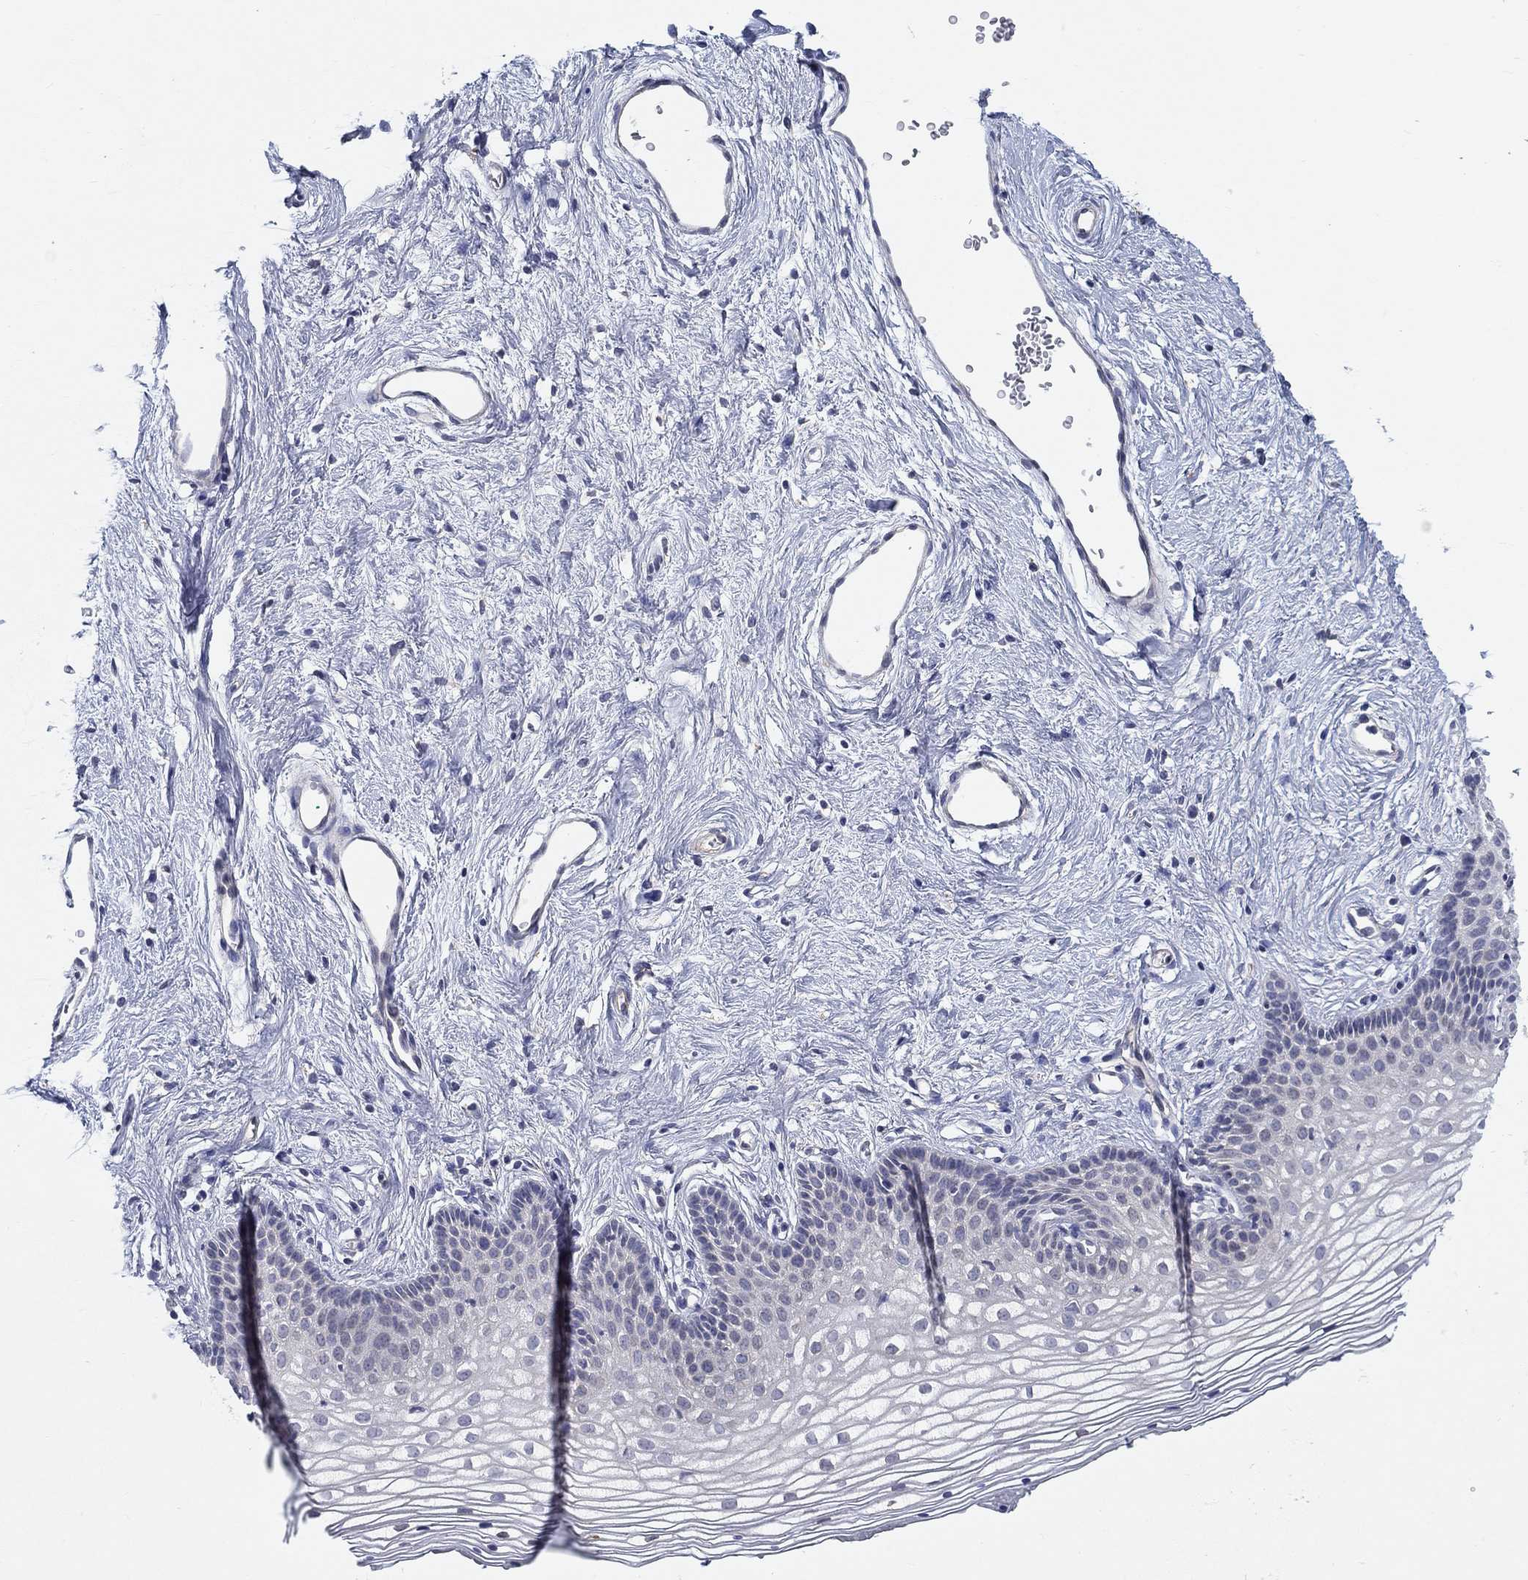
{"staining": {"intensity": "negative", "quantity": "none", "location": "none"}, "tissue": "vagina", "cell_type": "Squamous epithelial cells", "image_type": "normal", "snomed": [{"axis": "morphology", "description": "Normal tissue, NOS"}, {"axis": "topography", "description": "Vagina"}], "caption": "This is a photomicrograph of IHC staining of unremarkable vagina, which shows no positivity in squamous epithelial cells. (DAB (3,3'-diaminobenzidine) immunohistochemistry with hematoxylin counter stain).", "gene": "ERMP1", "patient": {"sex": "female", "age": 36}}